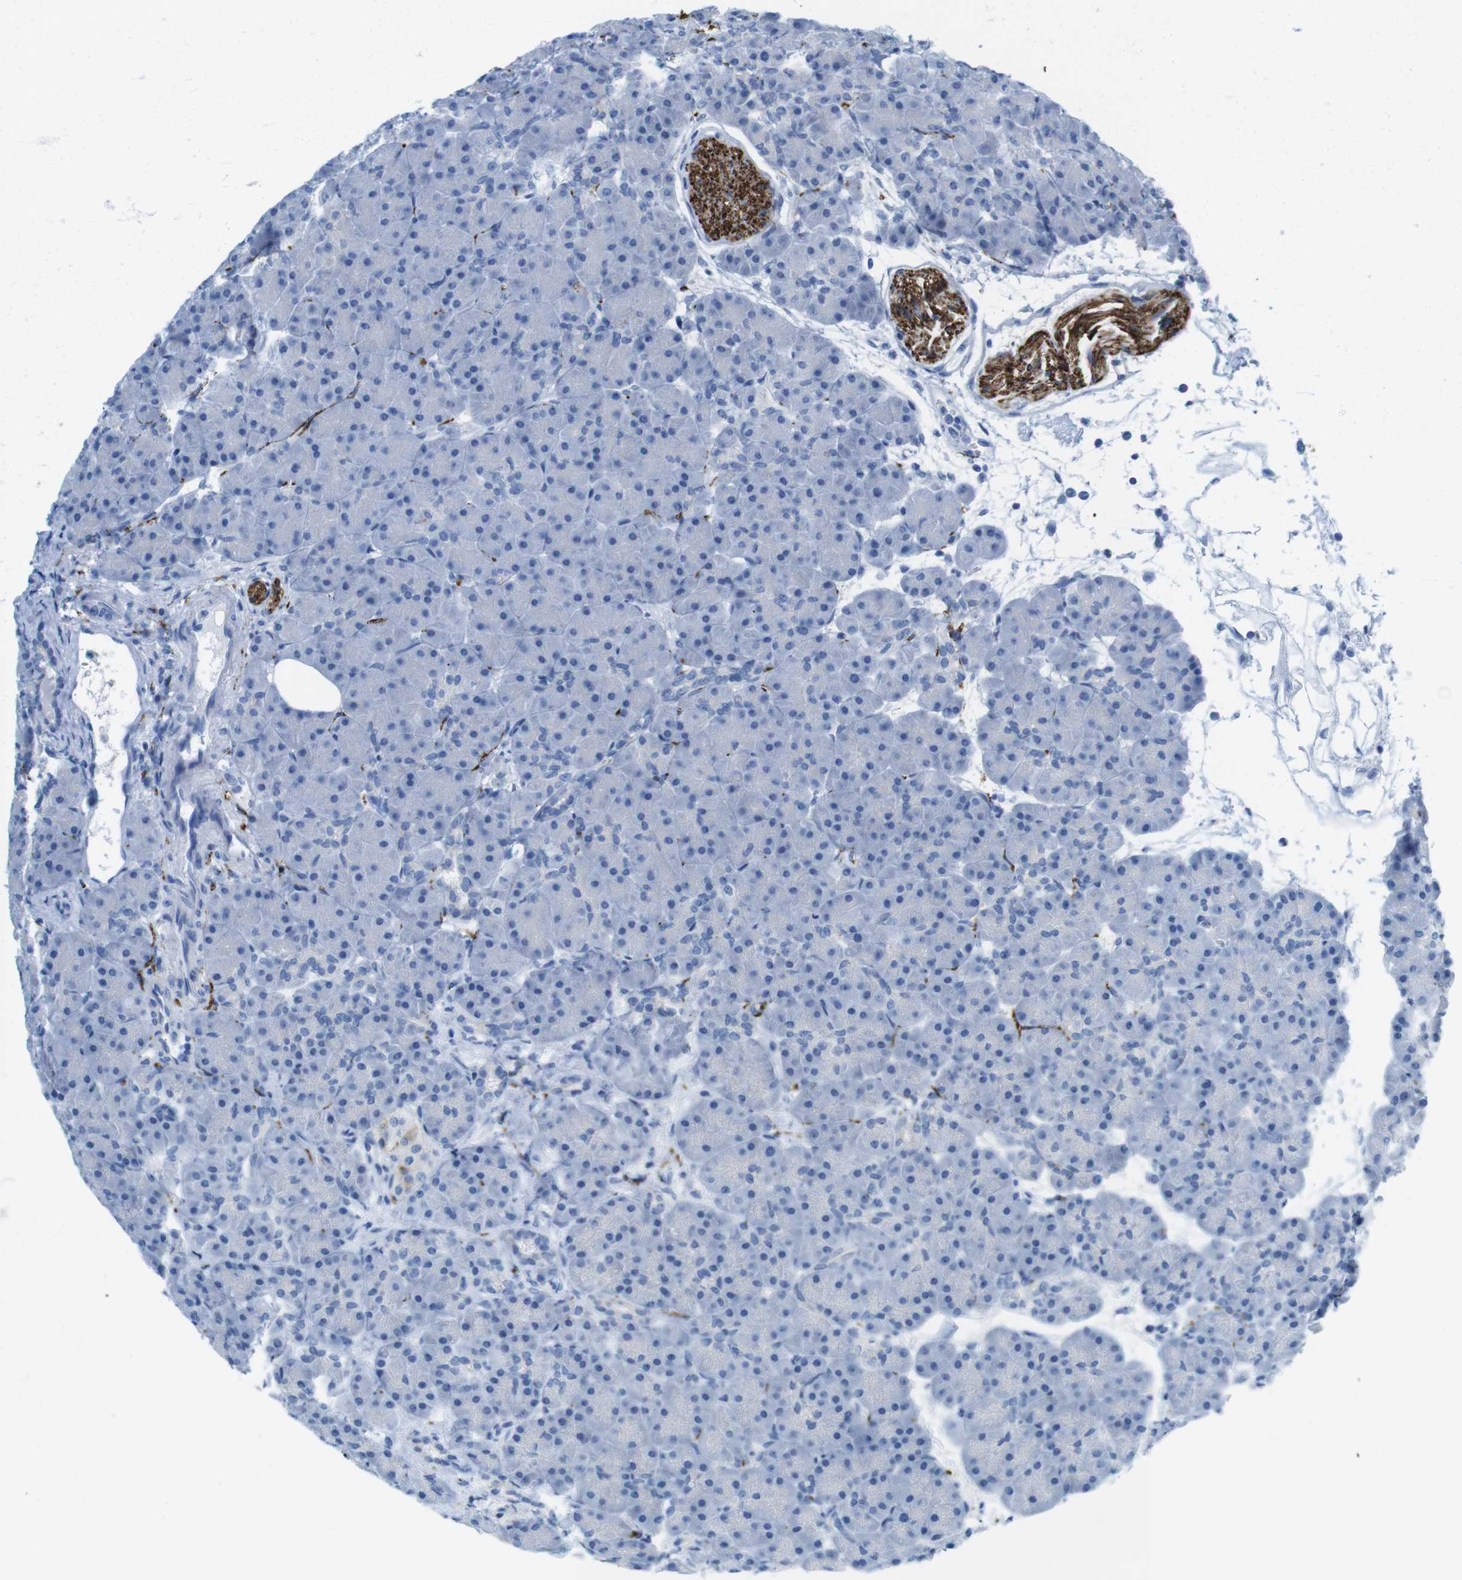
{"staining": {"intensity": "negative", "quantity": "none", "location": "none"}, "tissue": "pancreas", "cell_type": "Exocrine glandular cells", "image_type": "normal", "snomed": [{"axis": "morphology", "description": "Normal tissue, NOS"}, {"axis": "topography", "description": "Pancreas"}], "caption": "Immunohistochemical staining of normal pancreas exhibits no significant staining in exocrine glandular cells. Brightfield microscopy of immunohistochemistry (IHC) stained with DAB (3,3'-diaminobenzidine) (brown) and hematoxylin (blue), captured at high magnification.", "gene": "GAP43", "patient": {"sex": "male", "age": 66}}